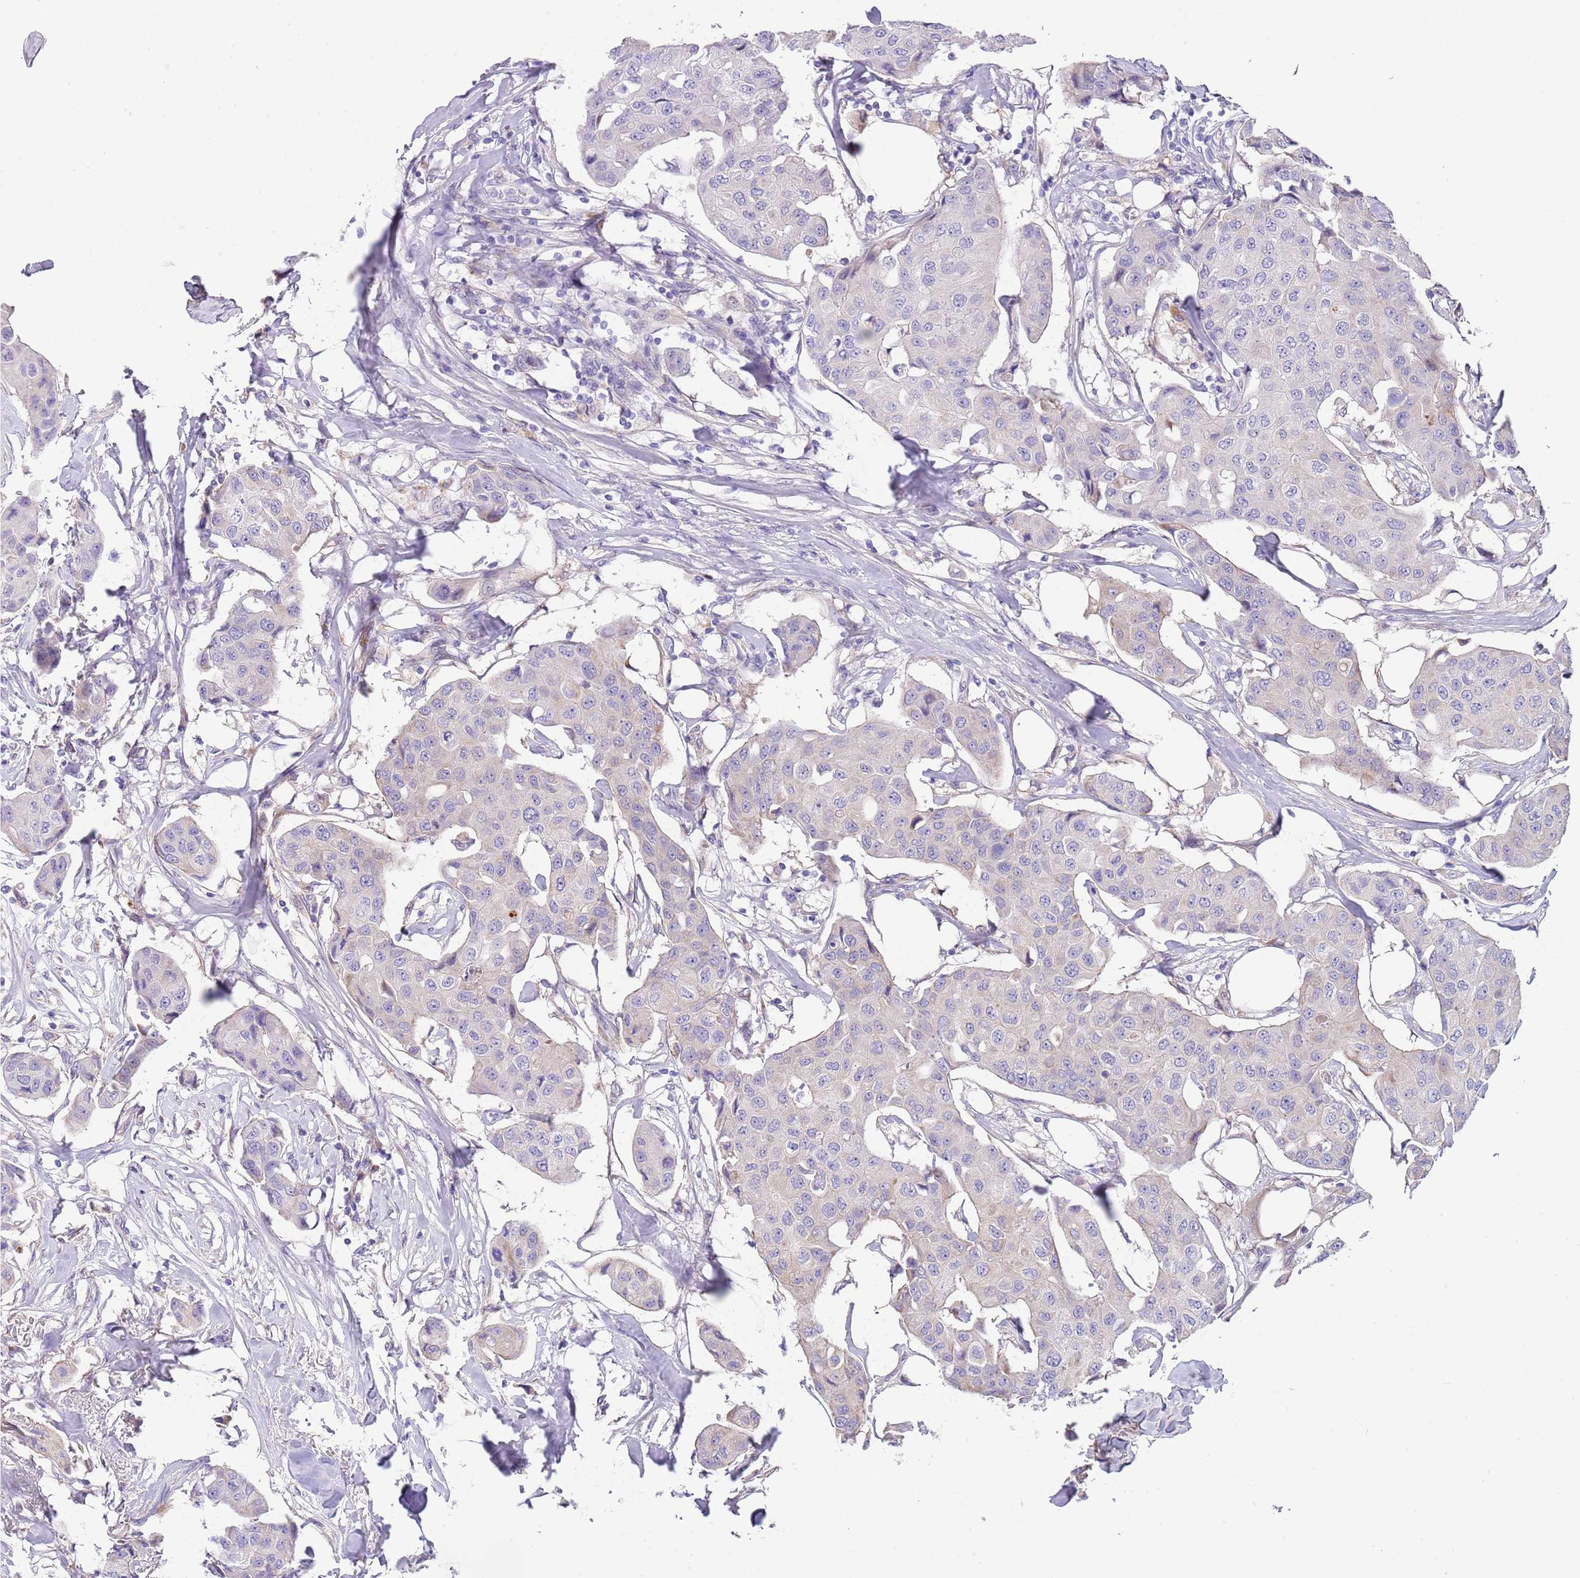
{"staining": {"intensity": "negative", "quantity": "none", "location": "none"}, "tissue": "breast cancer", "cell_type": "Tumor cells", "image_type": "cancer", "snomed": [{"axis": "morphology", "description": "Duct carcinoma"}, {"axis": "topography", "description": "Breast"}], "caption": "The immunohistochemistry (IHC) micrograph has no significant staining in tumor cells of invasive ductal carcinoma (breast) tissue.", "gene": "ABHD17C", "patient": {"sex": "female", "age": 80}}